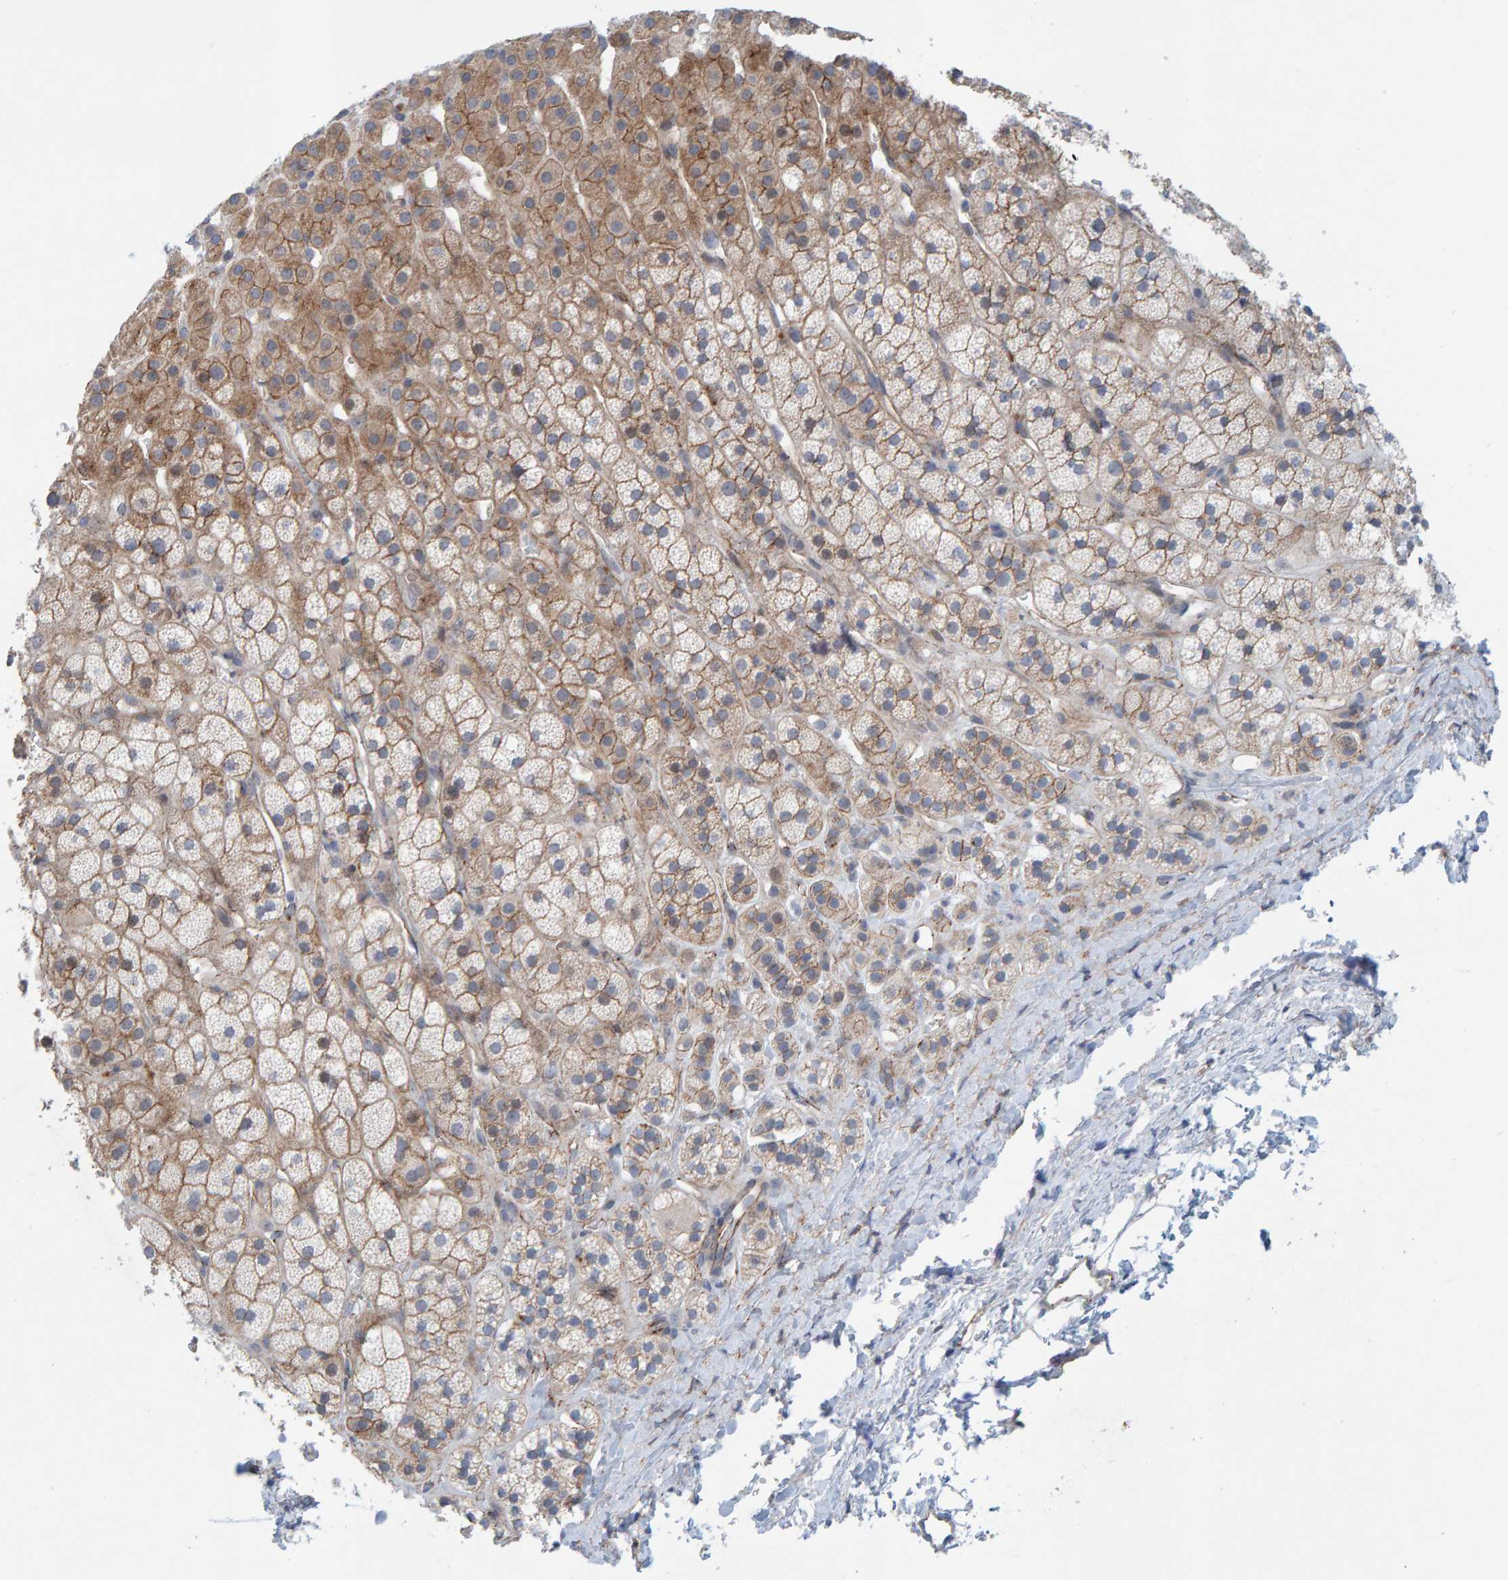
{"staining": {"intensity": "moderate", "quantity": "25%-75%", "location": "cytoplasmic/membranous"}, "tissue": "adrenal gland", "cell_type": "Glandular cells", "image_type": "normal", "snomed": [{"axis": "morphology", "description": "Normal tissue, NOS"}, {"axis": "topography", "description": "Adrenal gland"}], "caption": "High-power microscopy captured an IHC histopathology image of unremarkable adrenal gland, revealing moderate cytoplasmic/membranous positivity in approximately 25%-75% of glandular cells. Nuclei are stained in blue.", "gene": "KRBA2", "patient": {"sex": "male", "age": 56}}